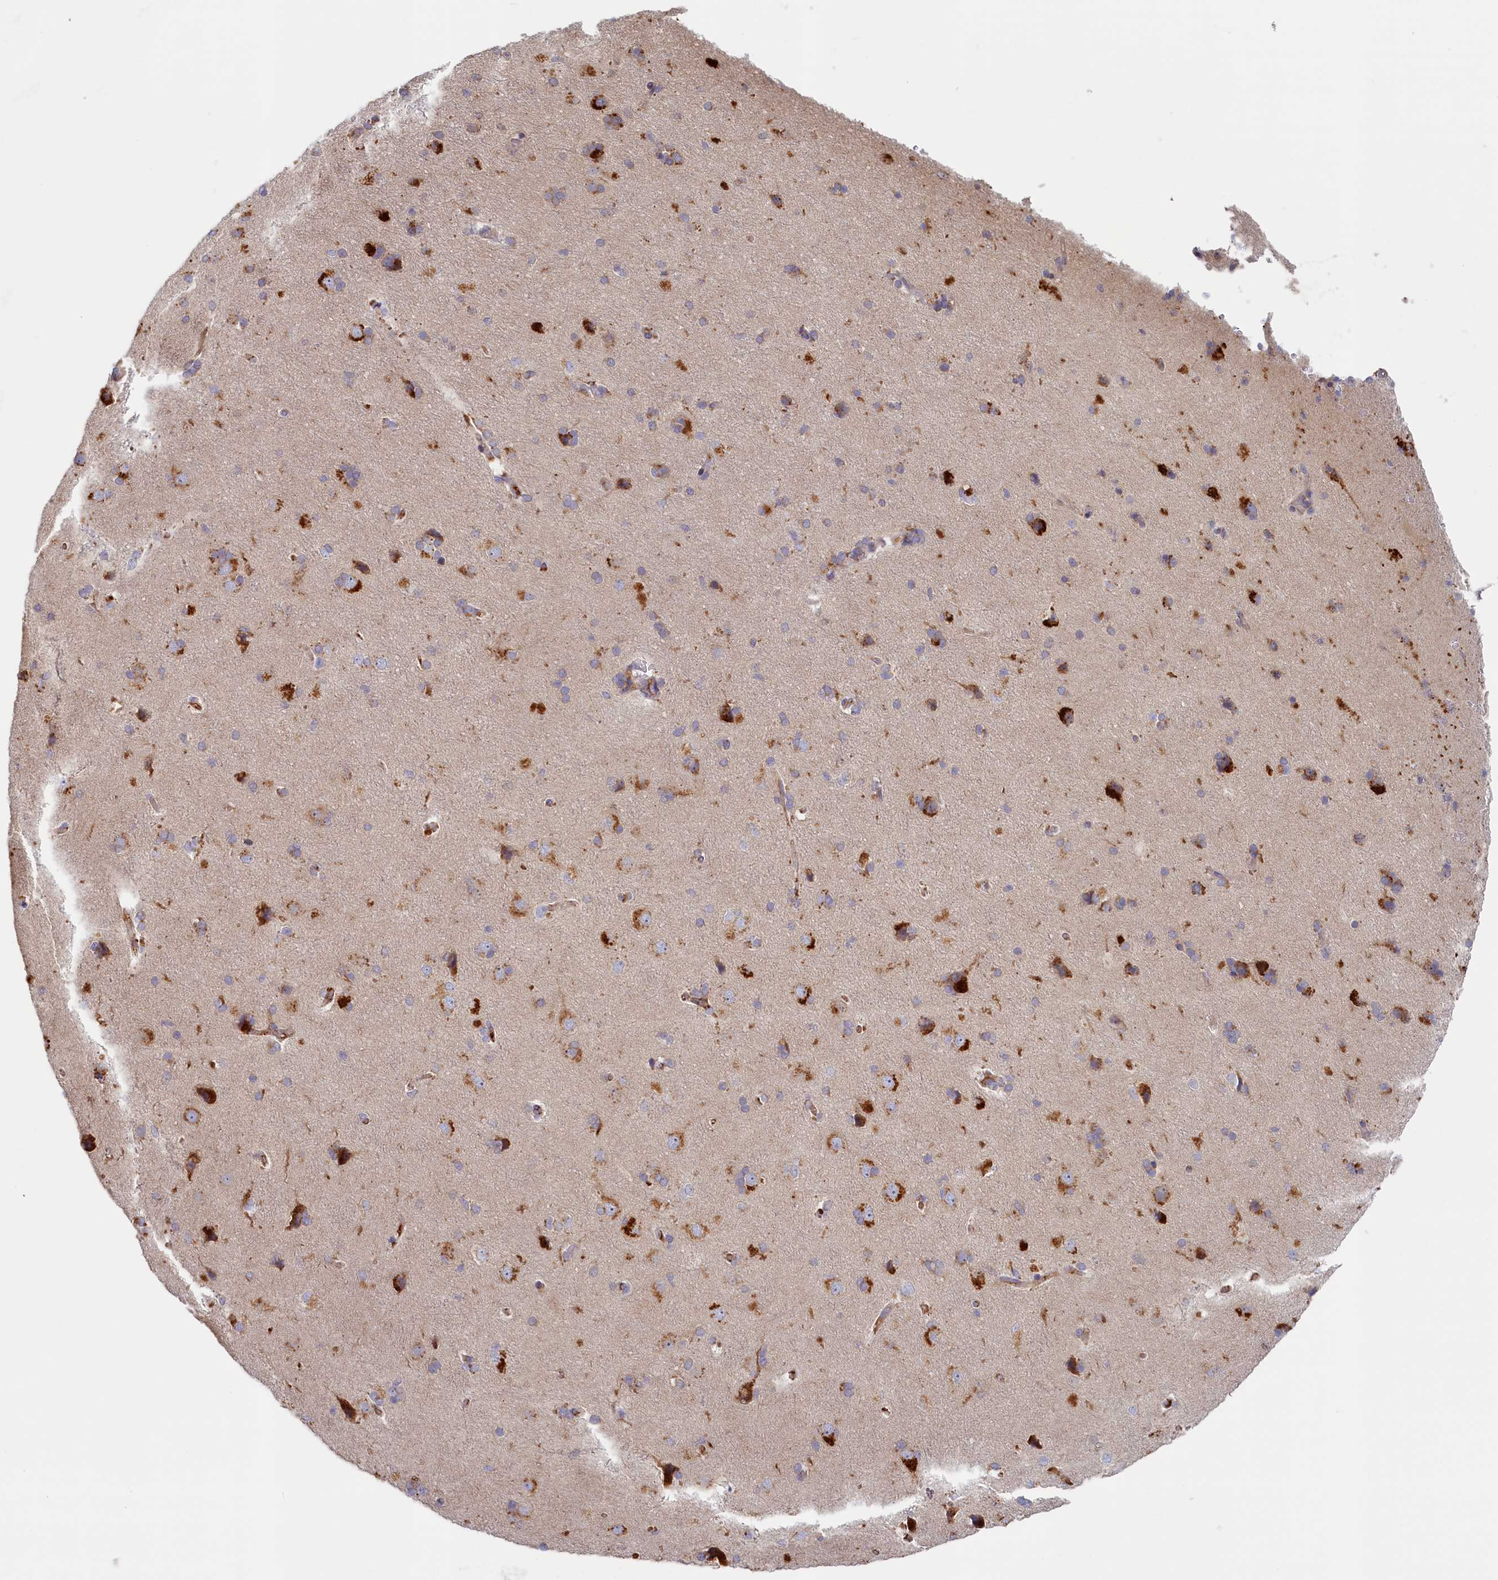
{"staining": {"intensity": "weak", "quantity": ">75%", "location": "cytoplasmic/membranous"}, "tissue": "cerebral cortex", "cell_type": "Endothelial cells", "image_type": "normal", "snomed": [{"axis": "morphology", "description": "Normal tissue, NOS"}, {"axis": "topography", "description": "Cerebral cortex"}], "caption": "A brown stain highlights weak cytoplasmic/membranous positivity of a protein in endothelial cells of unremarkable cerebral cortex. (DAB = brown stain, brightfield microscopy at high magnification).", "gene": "STX16", "patient": {"sex": "male", "age": 62}}